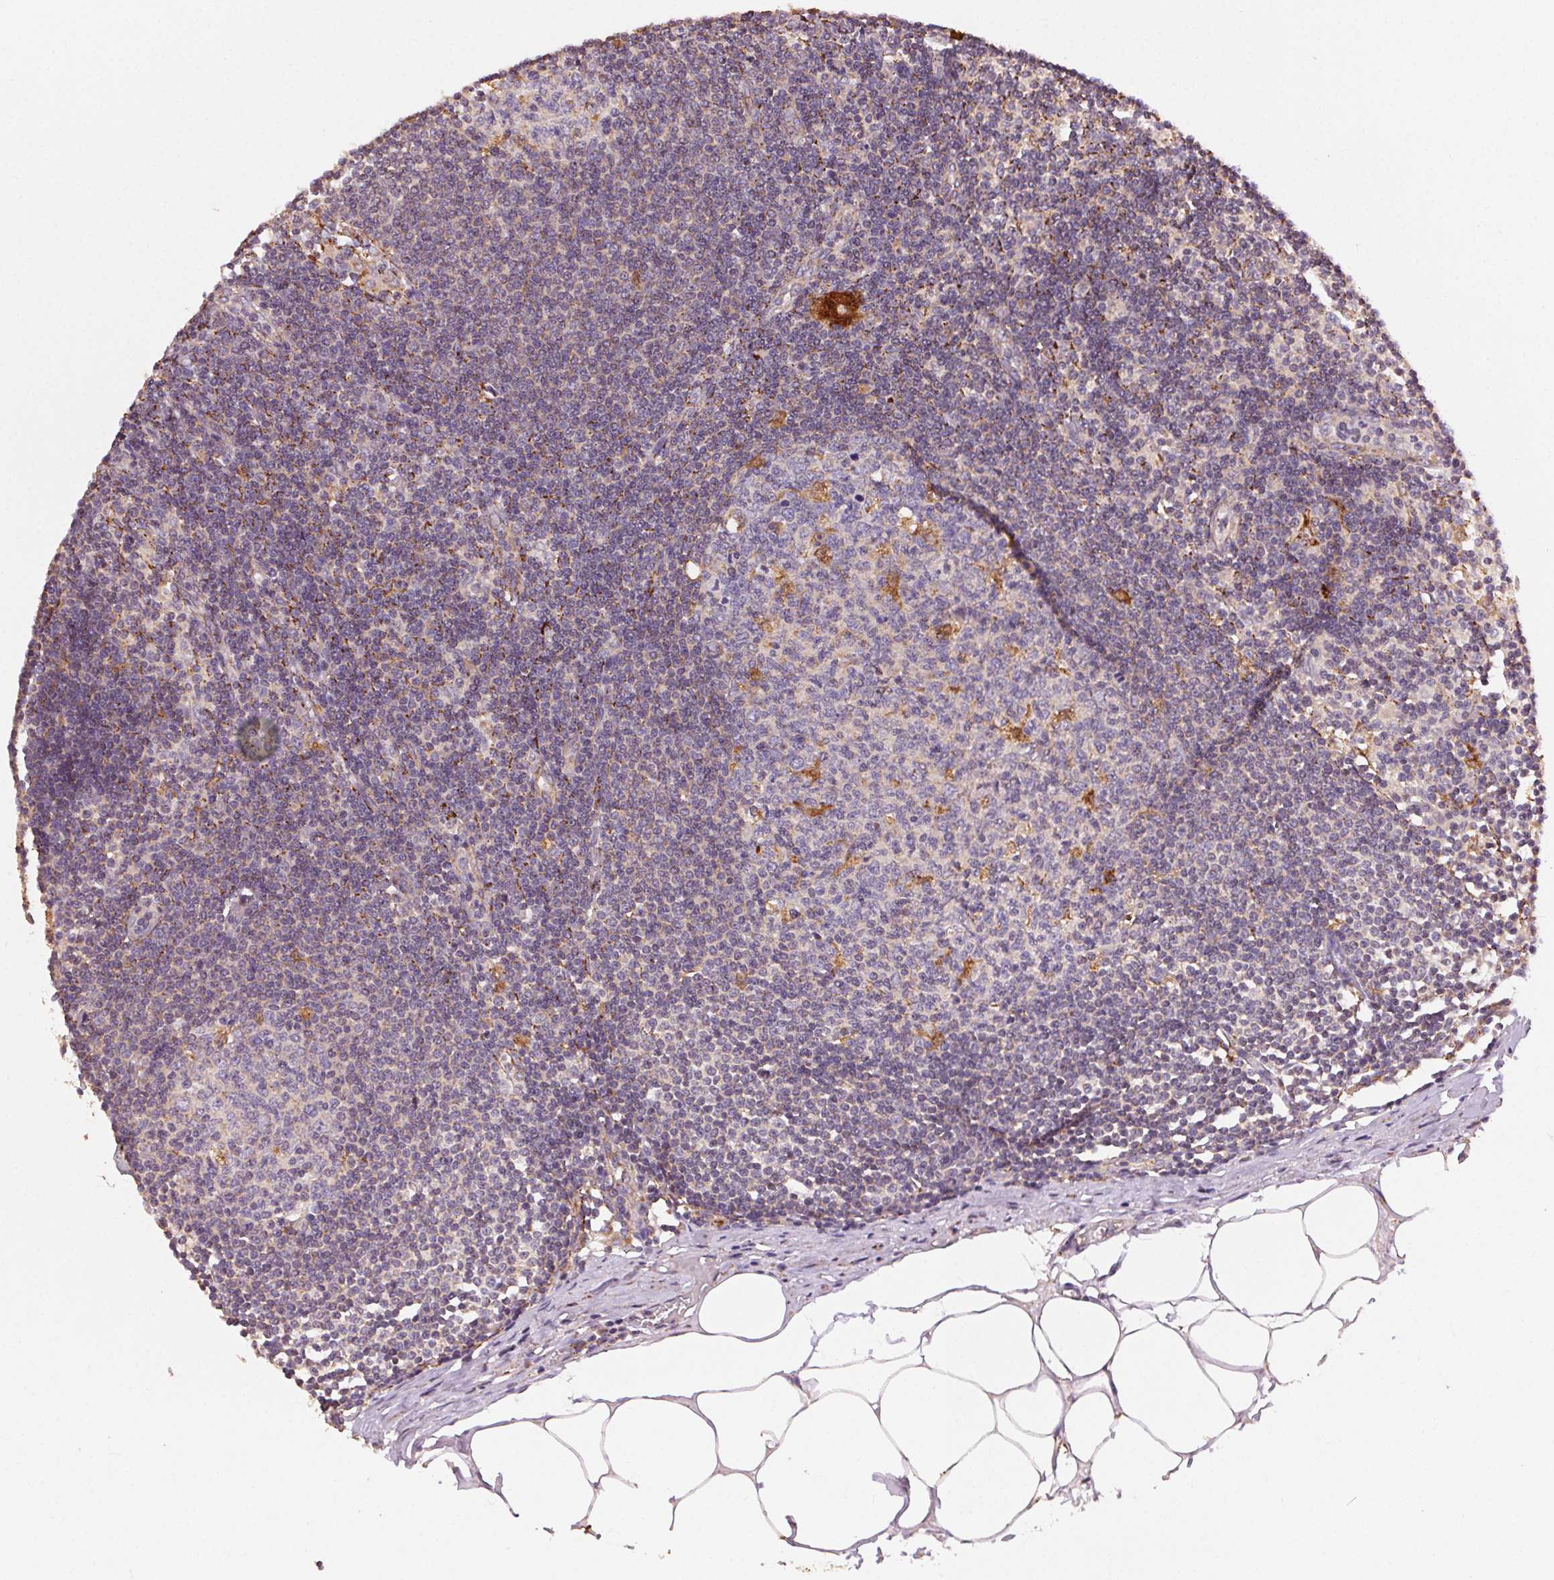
{"staining": {"intensity": "moderate", "quantity": "<25%", "location": "cytoplasmic/membranous"}, "tissue": "lymph node", "cell_type": "Germinal center cells", "image_type": "normal", "snomed": [{"axis": "morphology", "description": "Normal tissue, NOS"}, {"axis": "topography", "description": "Lymph node"}], "caption": "Immunohistochemistry (IHC) histopathology image of normal lymph node: human lymph node stained using immunohistochemistry reveals low levels of moderate protein expression localized specifically in the cytoplasmic/membranous of germinal center cells, appearing as a cytoplasmic/membranous brown color.", "gene": "FNBP1L", "patient": {"sex": "female", "age": 69}}